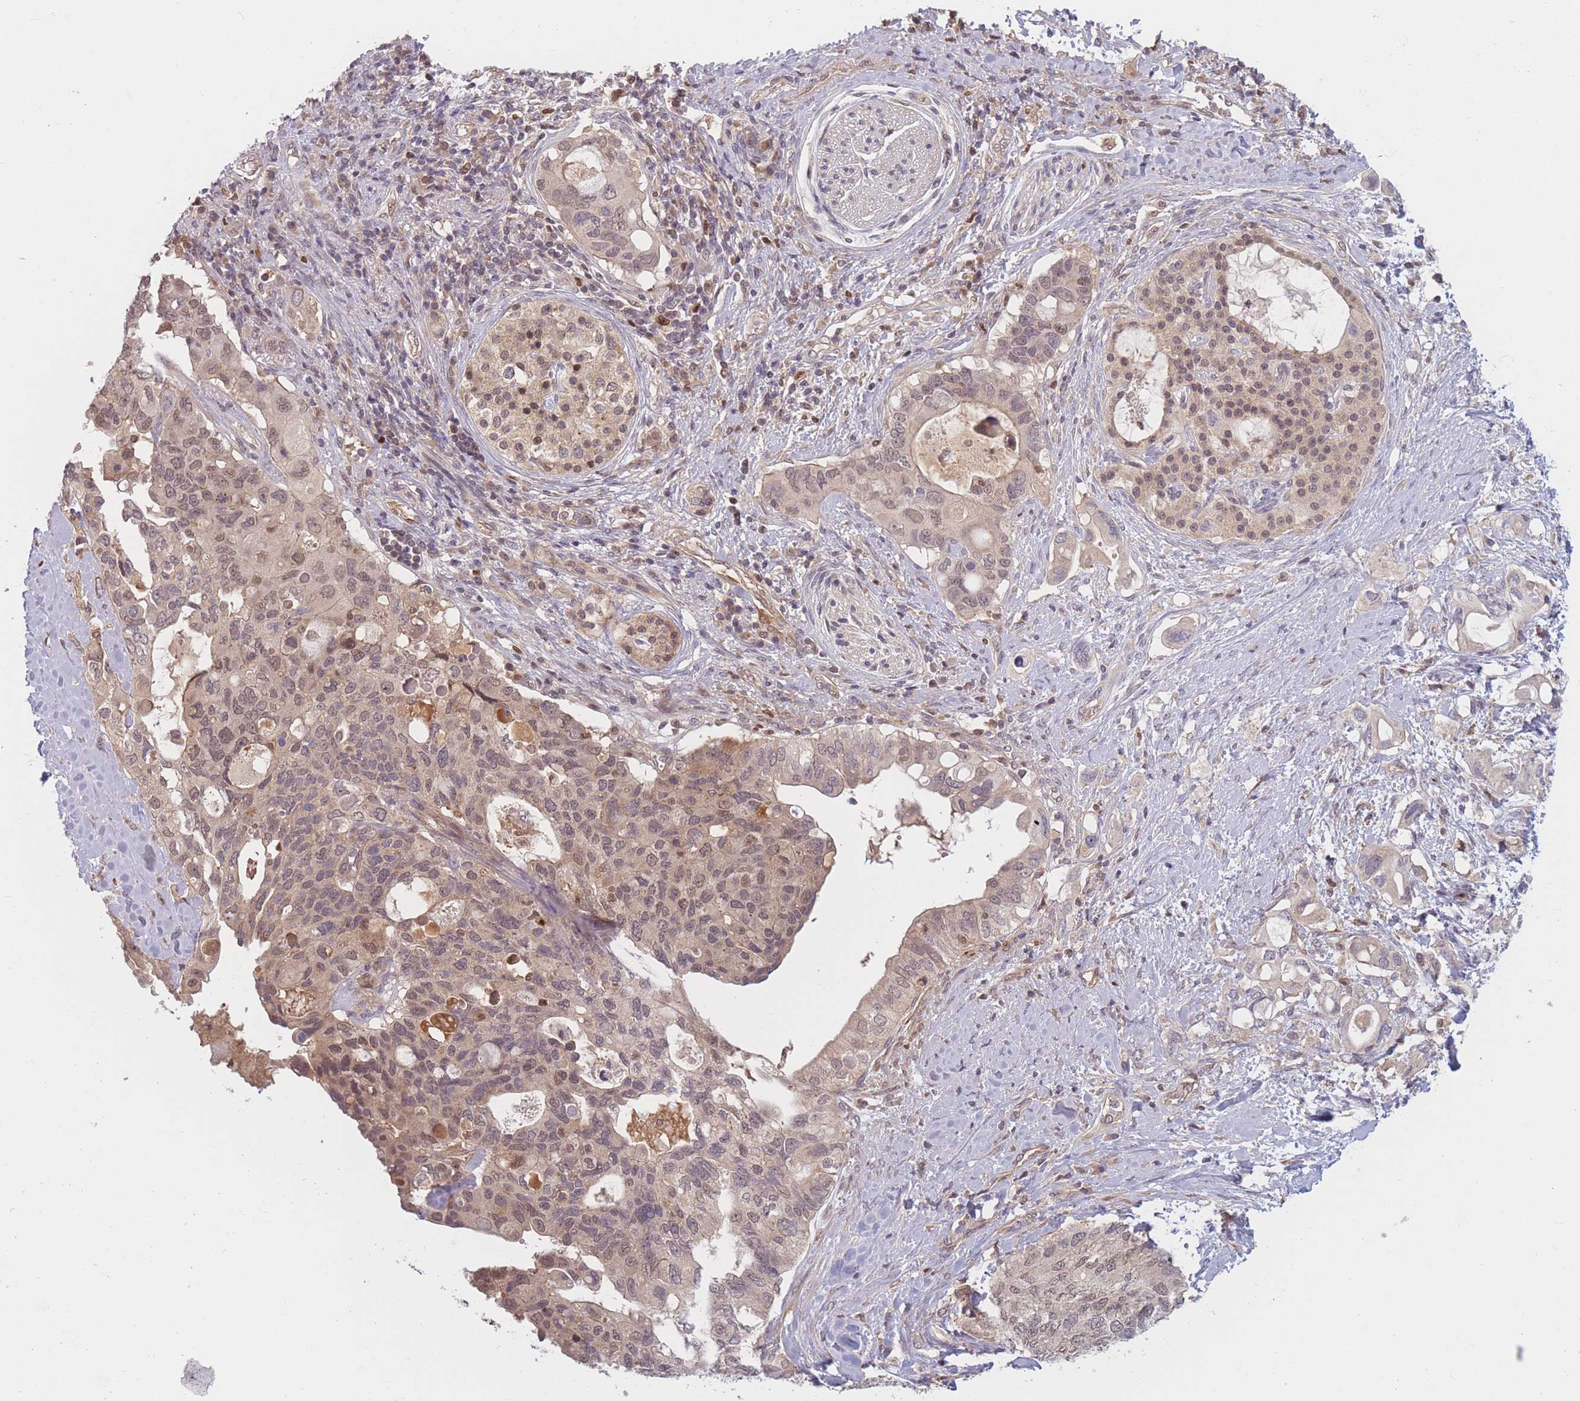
{"staining": {"intensity": "weak", "quantity": ">75%", "location": "cytoplasmic/membranous,nuclear"}, "tissue": "pancreatic cancer", "cell_type": "Tumor cells", "image_type": "cancer", "snomed": [{"axis": "morphology", "description": "Adenocarcinoma, NOS"}, {"axis": "topography", "description": "Pancreas"}], "caption": "An image showing weak cytoplasmic/membranous and nuclear expression in about >75% of tumor cells in pancreatic cancer, as visualized by brown immunohistochemical staining.", "gene": "FAM153A", "patient": {"sex": "female", "age": 56}}